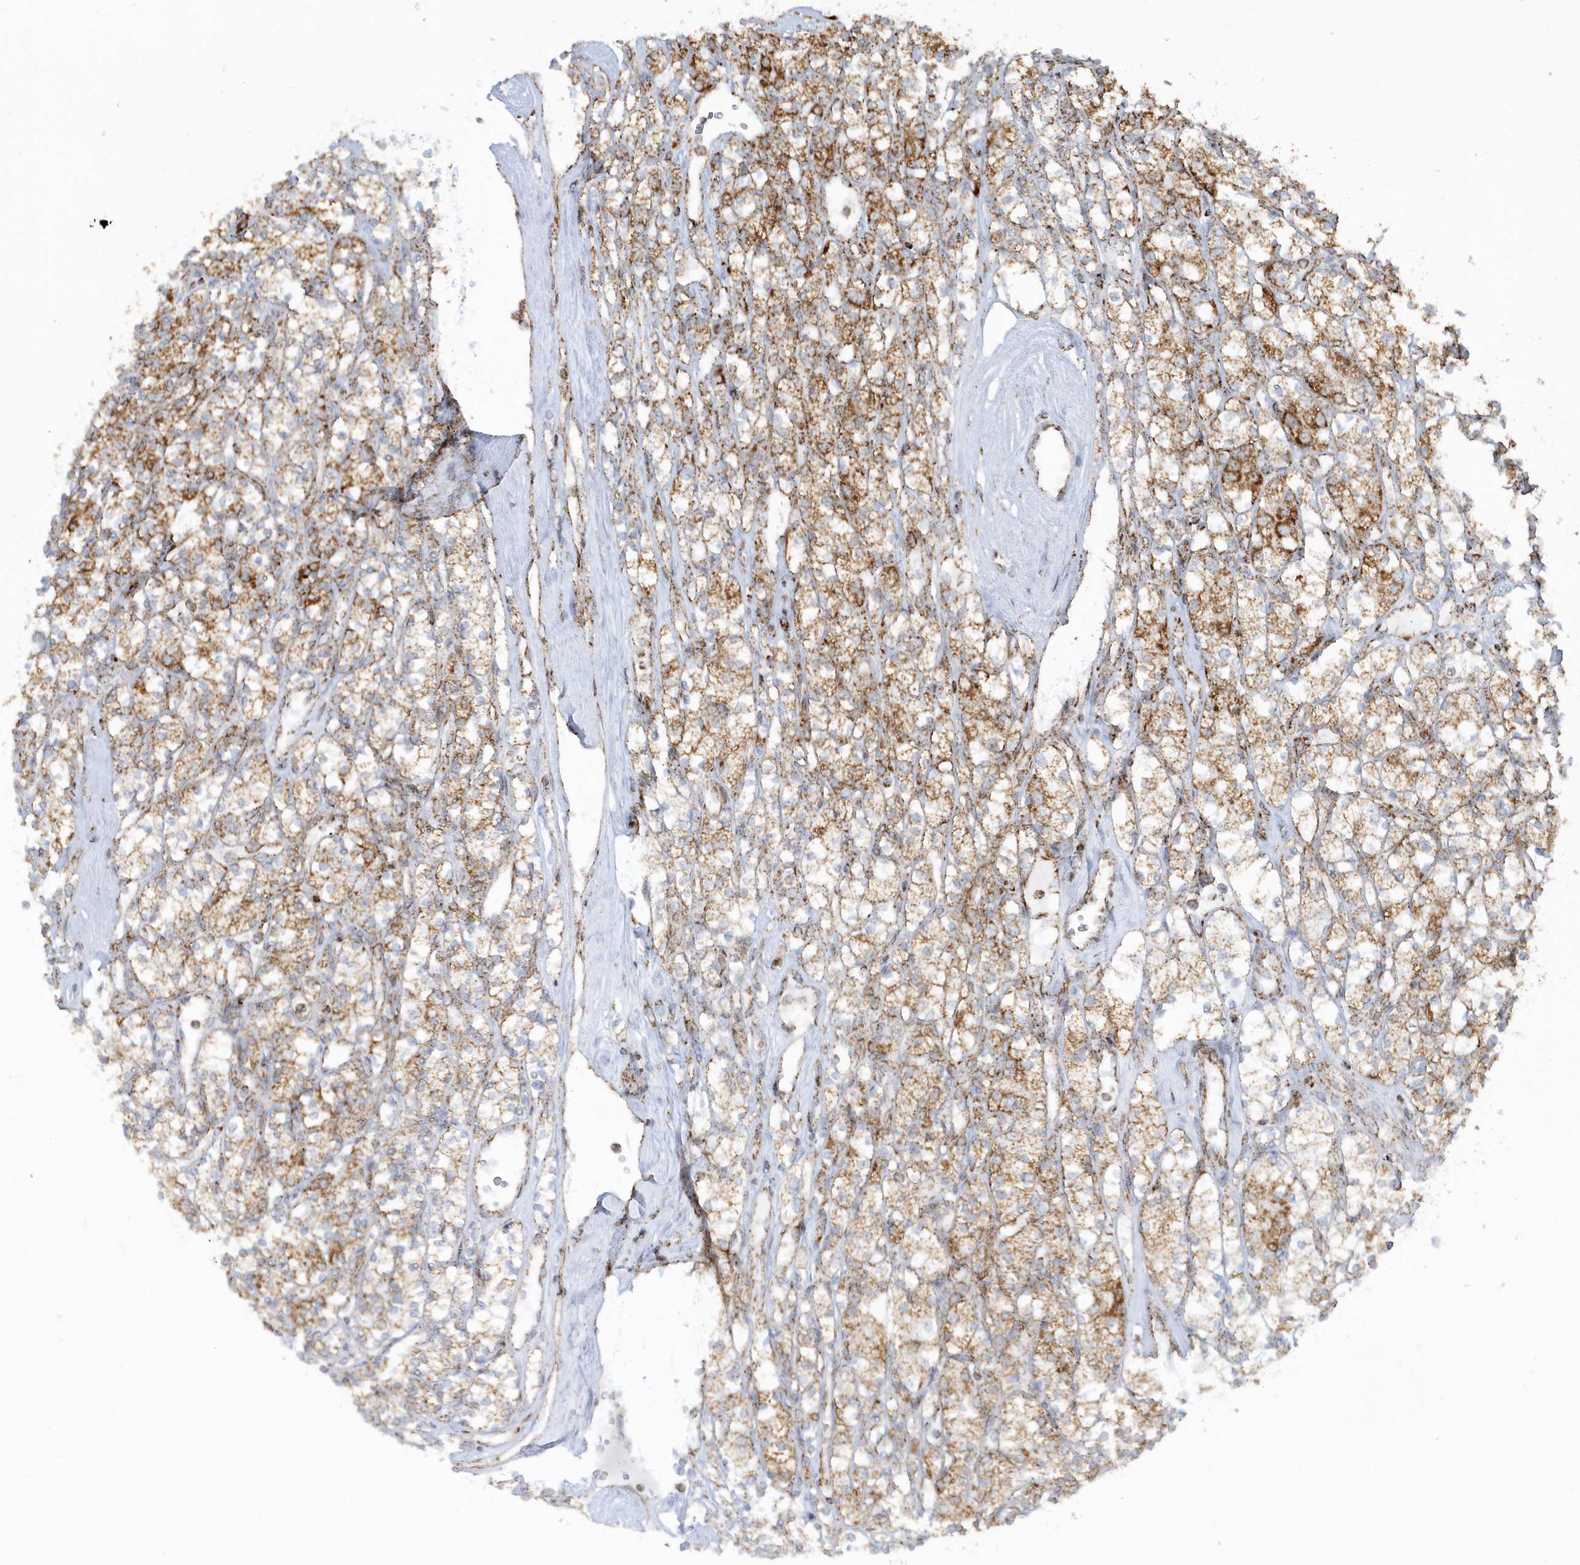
{"staining": {"intensity": "strong", "quantity": ">75%", "location": "cytoplasmic/membranous"}, "tissue": "renal cancer", "cell_type": "Tumor cells", "image_type": "cancer", "snomed": [{"axis": "morphology", "description": "Adenocarcinoma, NOS"}, {"axis": "topography", "description": "Kidney"}], "caption": "Tumor cells exhibit strong cytoplasmic/membranous expression in about >75% of cells in renal cancer.", "gene": "CRY2", "patient": {"sex": "male", "age": 77}}